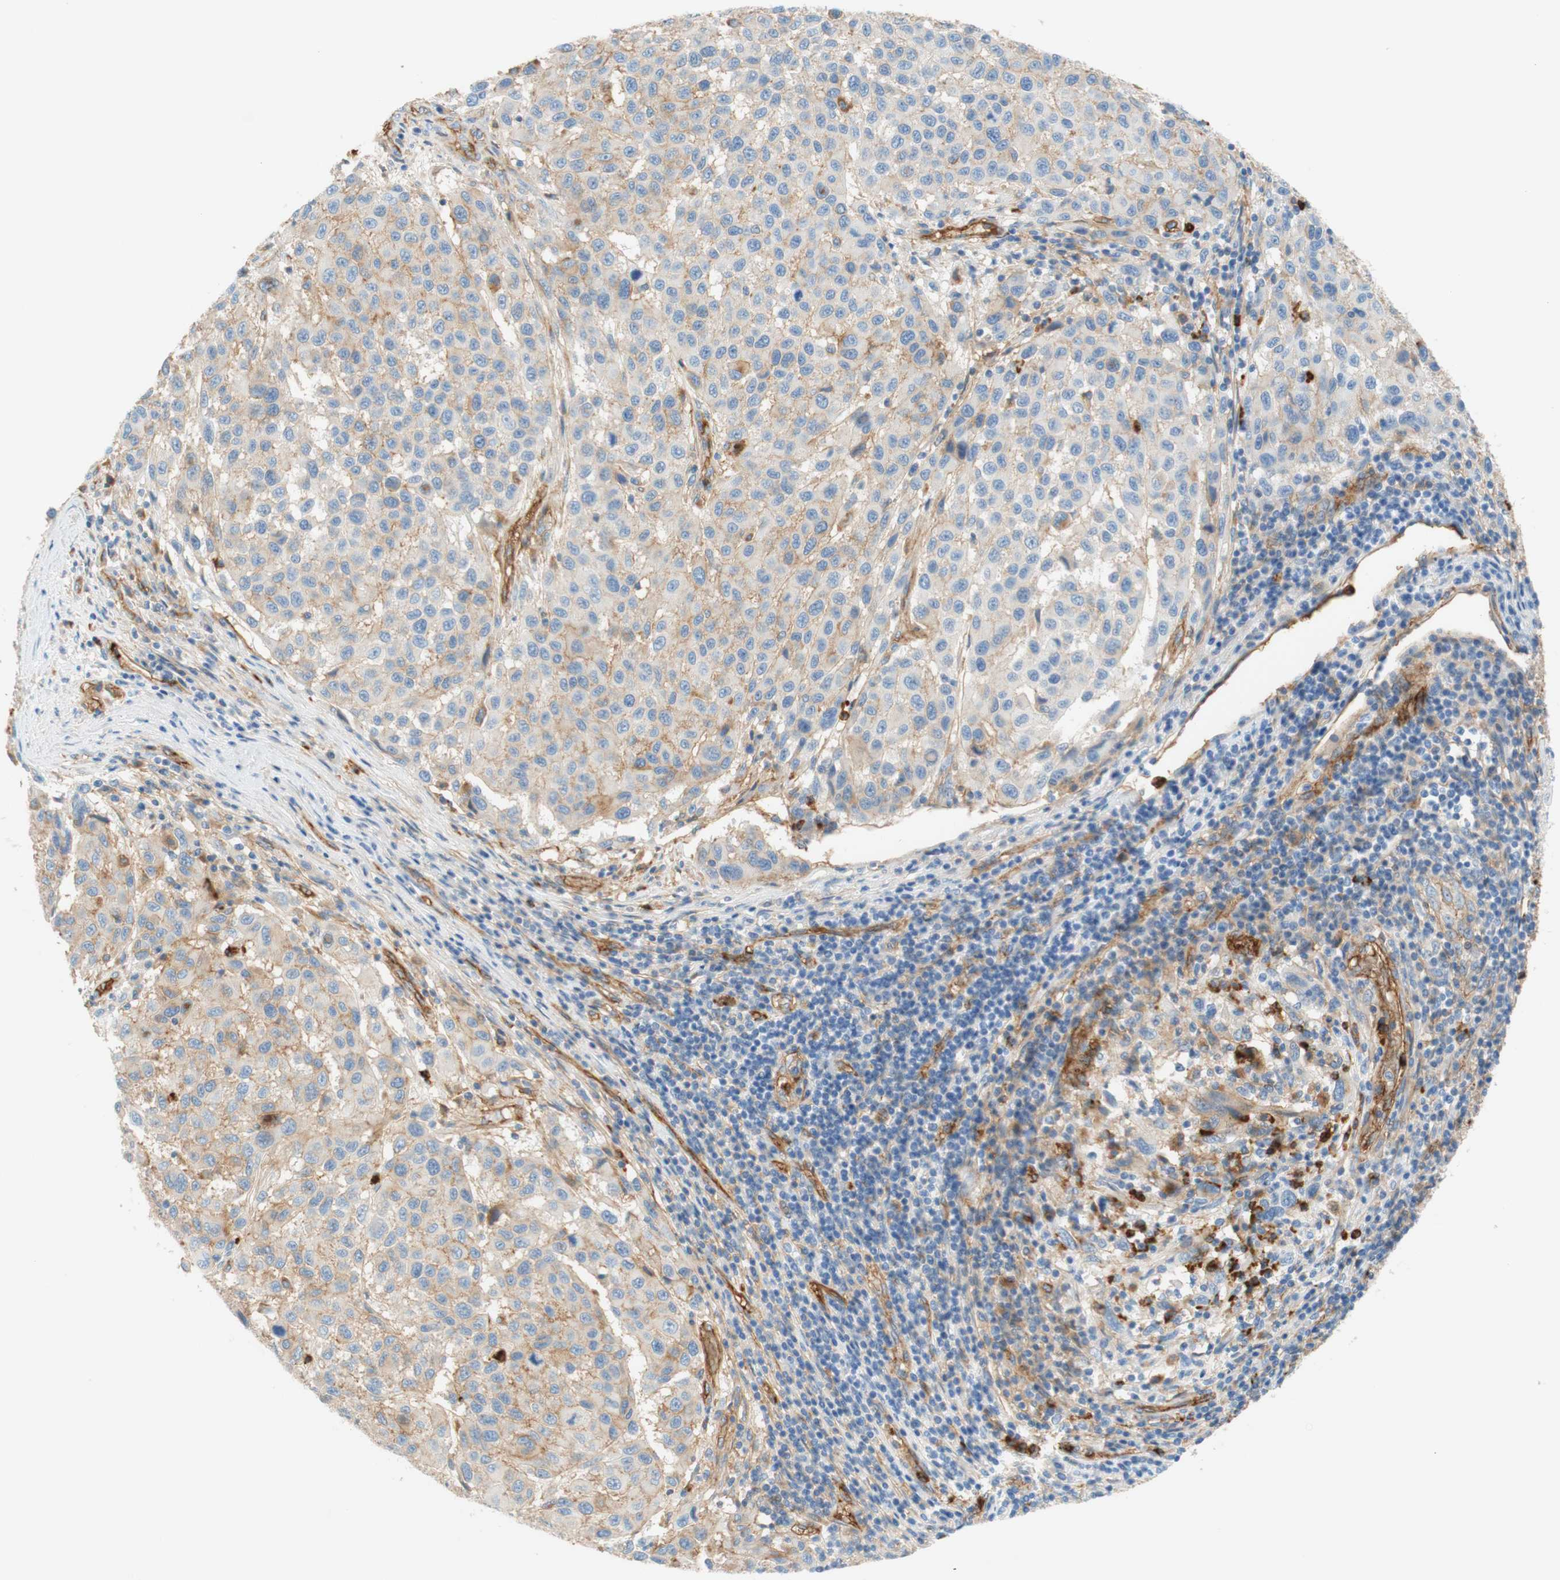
{"staining": {"intensity": "weak", "quantity": "25%-75%", "location": "cytoplasmic/membranous"}, "tissue": "melanoma", "cell_type": "Tumor cells", "image_type": "cancer", "snomed": [{"axis": "morphology", "description": "Malignant melanoma, Metastatic site"}, {"axis": "topography", "description": "Lymph node"}], "caption": "Immunohistochemistry (IHC) micrograph of malignant melanoma (metastatic site) stained for a protein (brown), which shows low levels of weak cytoplasmic/membranous staining in about 25%-75% of tumor cells.", "gene": "STOM", "patient": {"sex": "male", "age": 61}}